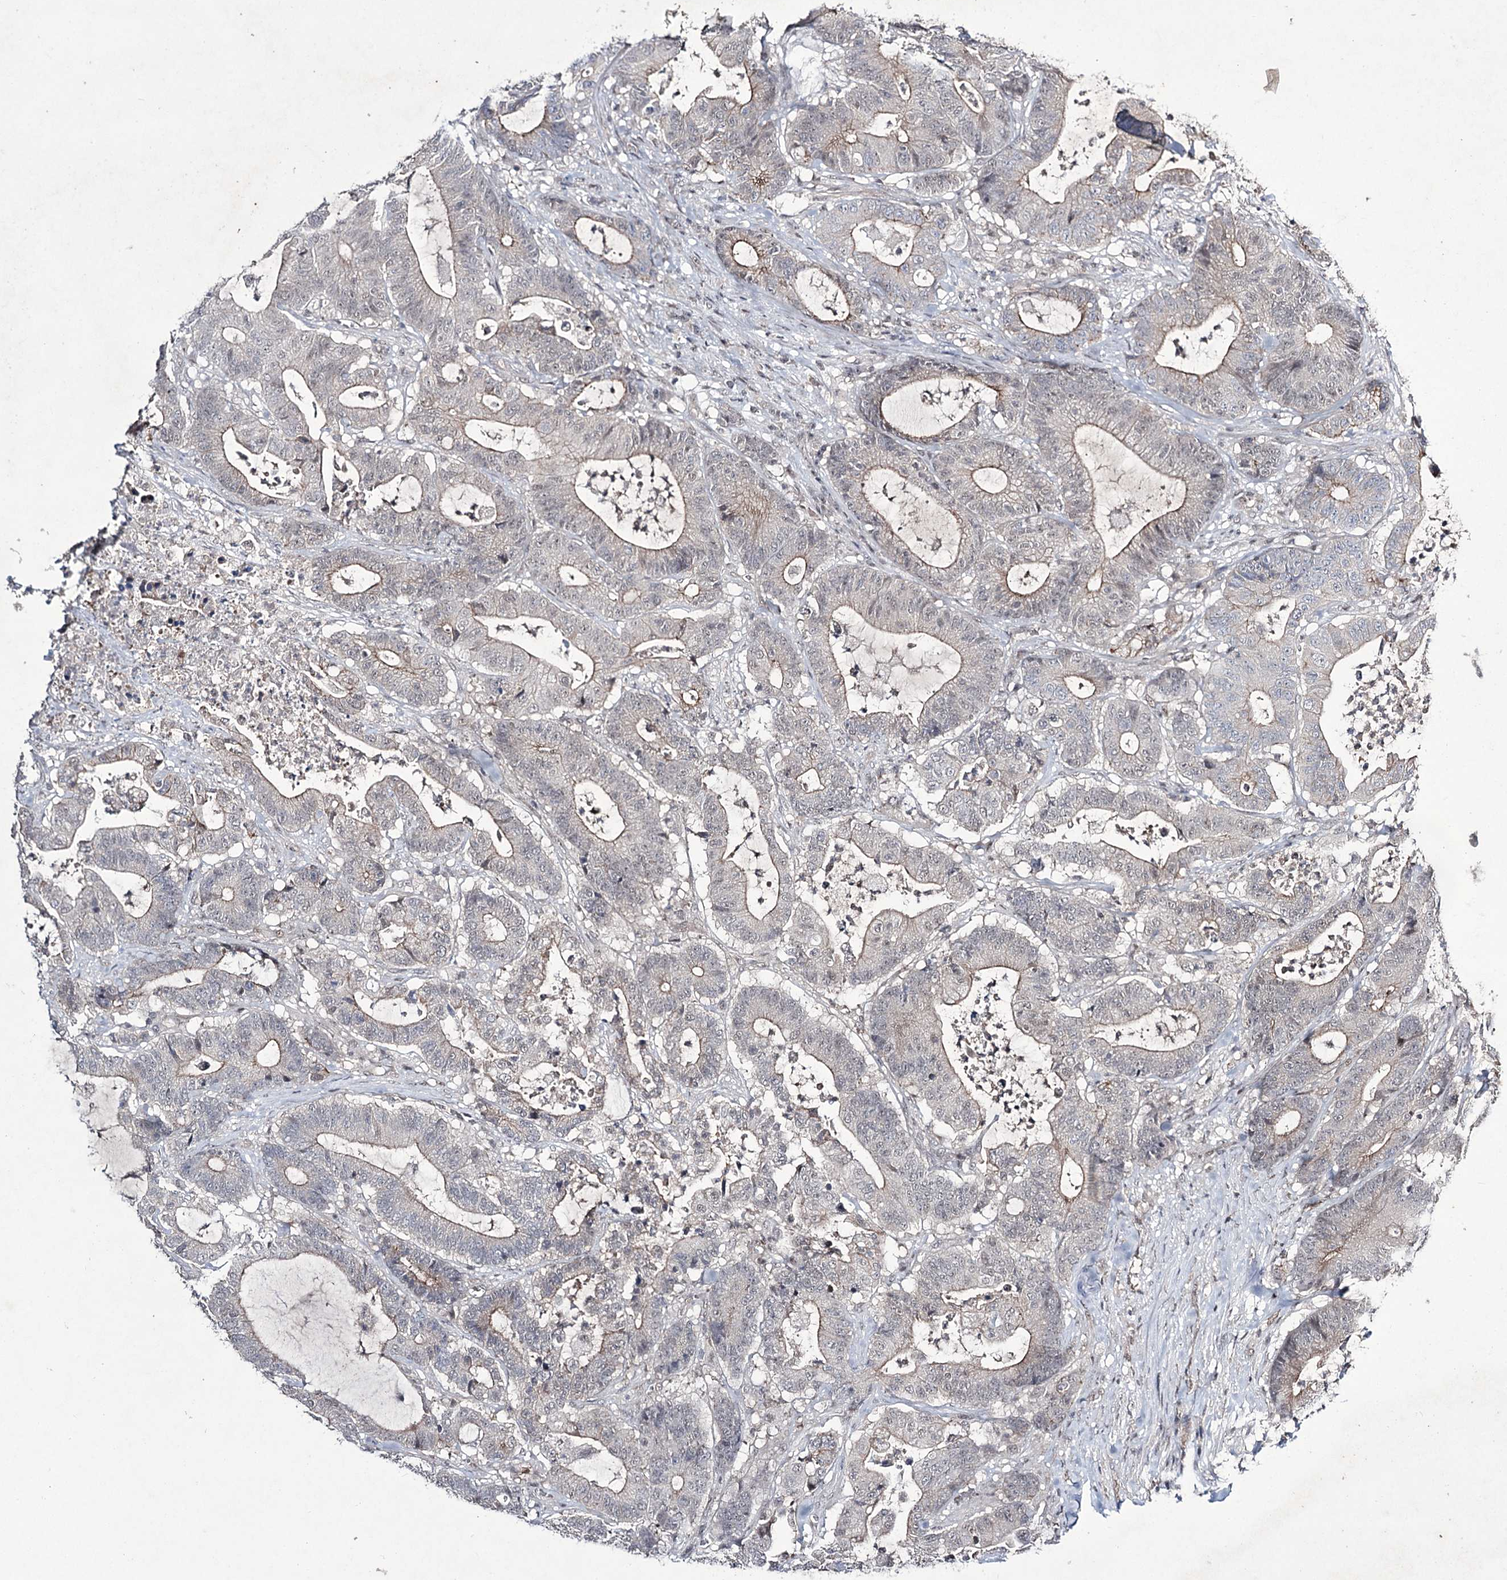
{"staining": {"intensity": "weak", "quantity": ">75%", "location": "cytoplasmic/membranous"}, "tissue": "colorectal cancer", "cell_type": "Tumor cells", "image_type": "cancer", "snomed": [{"axis": "morphology", "description": "Adenocarcinoma, NOS"}, {"axis": "topography", "description": "Colon"}], "caption": "Colorectal cancer stained with IHC reveals weak cytoplasmic/membranous staining in approximately >75% of tumor cells. The staining is performed using DAB (3,3'-diaminobenzidine) brown chromogen to label protein expression. The nuclei are counter-stained blue using hematoxylin.", "gene": "HOXC11", "patient": {"sex": "female", "age": 84}}